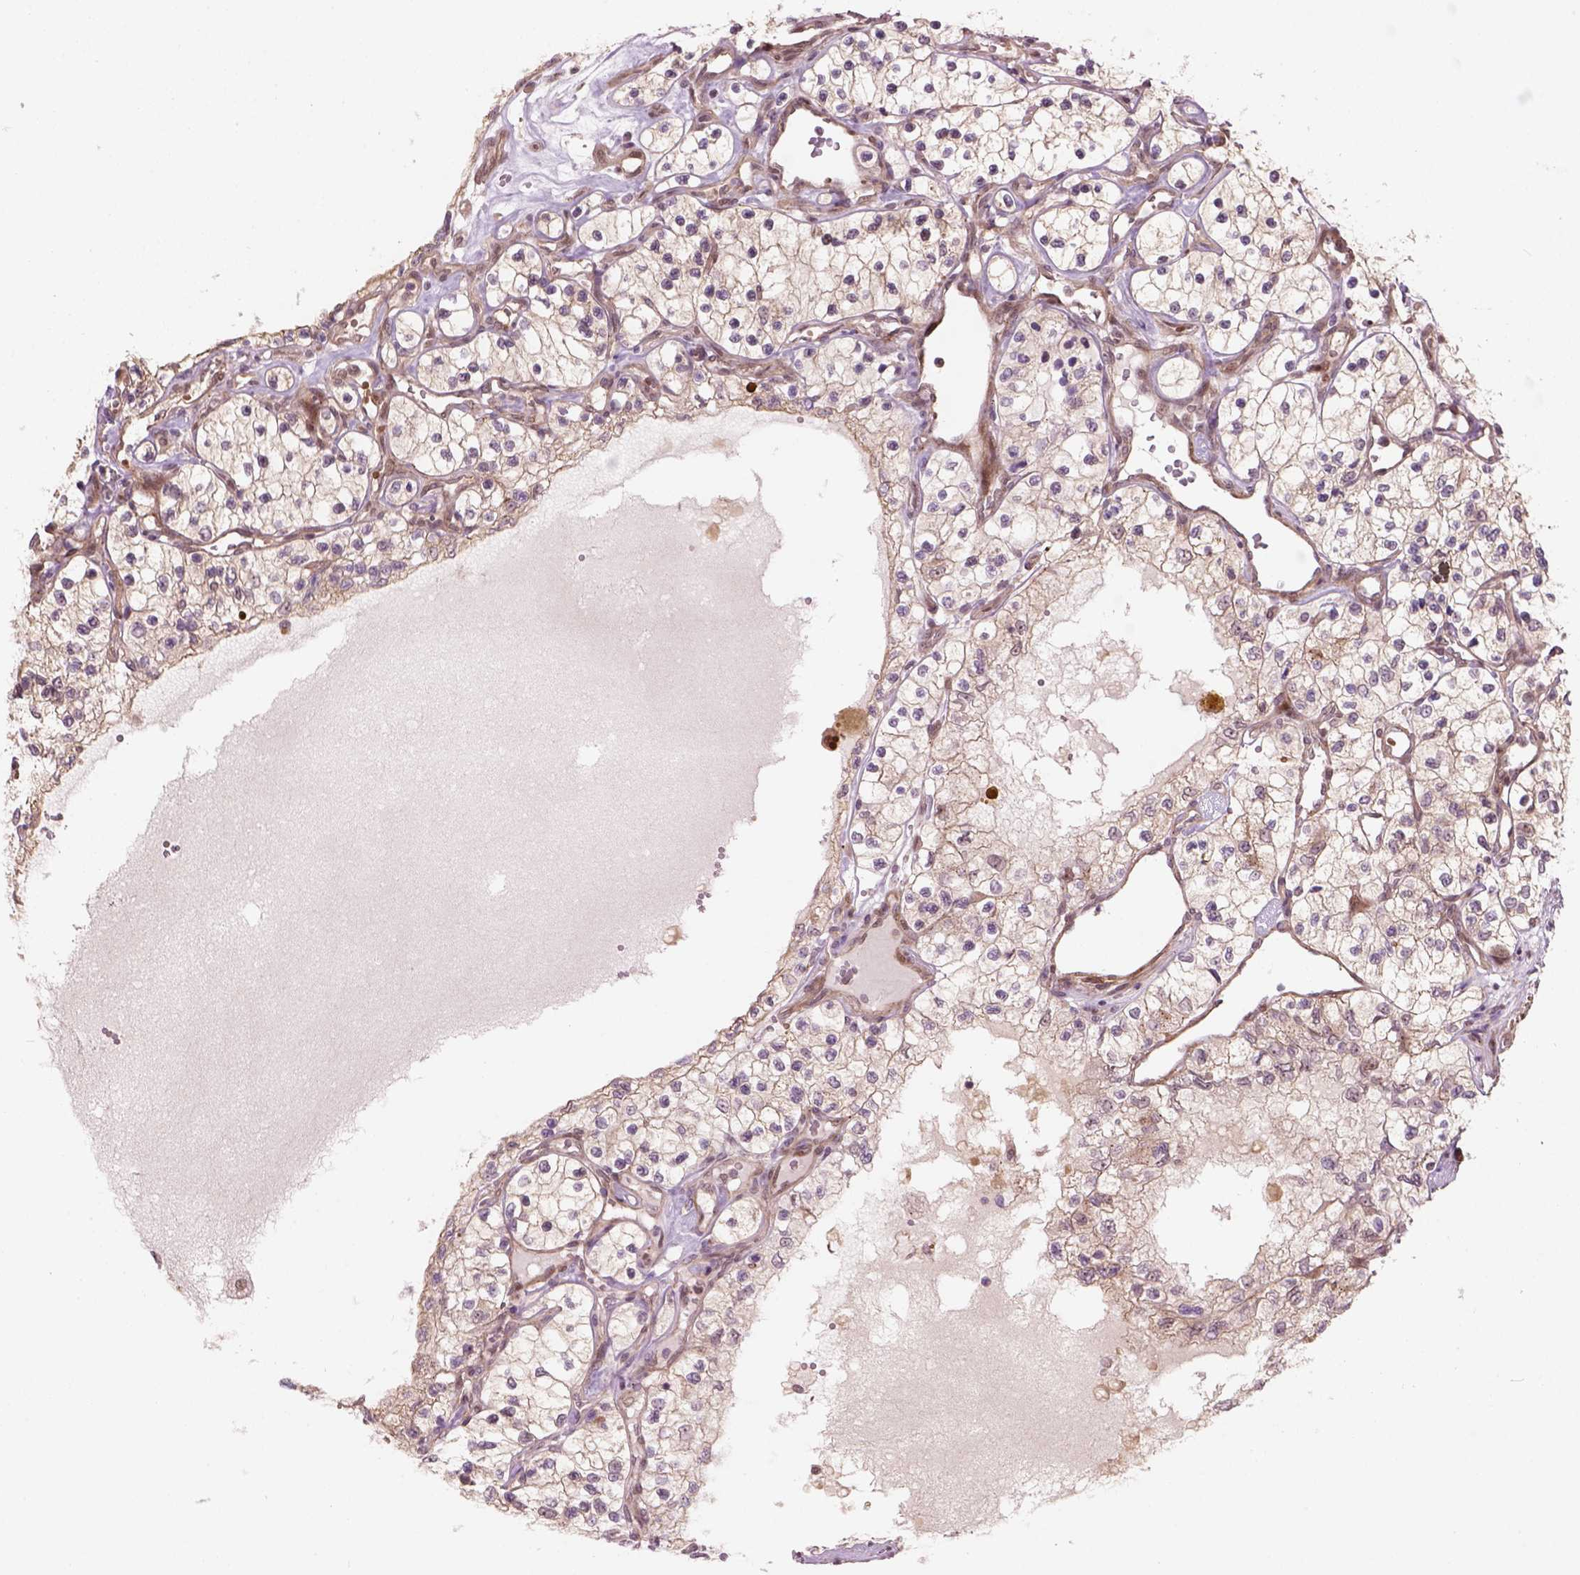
{"staining": {"intensity": "weak", "quantity": "25%-75%", "location": "cytoplasmic/membranous,nuclear"}, "tissue": "renal cancer", "cell_type": "Tumor cells", "image_type": "cancer", "snomed": [{"axis": "morphology", "description": "Adenocarcinoma, NOS"}, {"axis": "topography", "description": "Kidney"}], "caption": "A photomicrograph of human renal cancer (adenocarcinoma) stained for a protein reveals weak cytoplasmic/membranous and nuclear brown staining in tumor cells.", "gene": "PSMD11", "patient": {"sex": "female", "age": 69}}